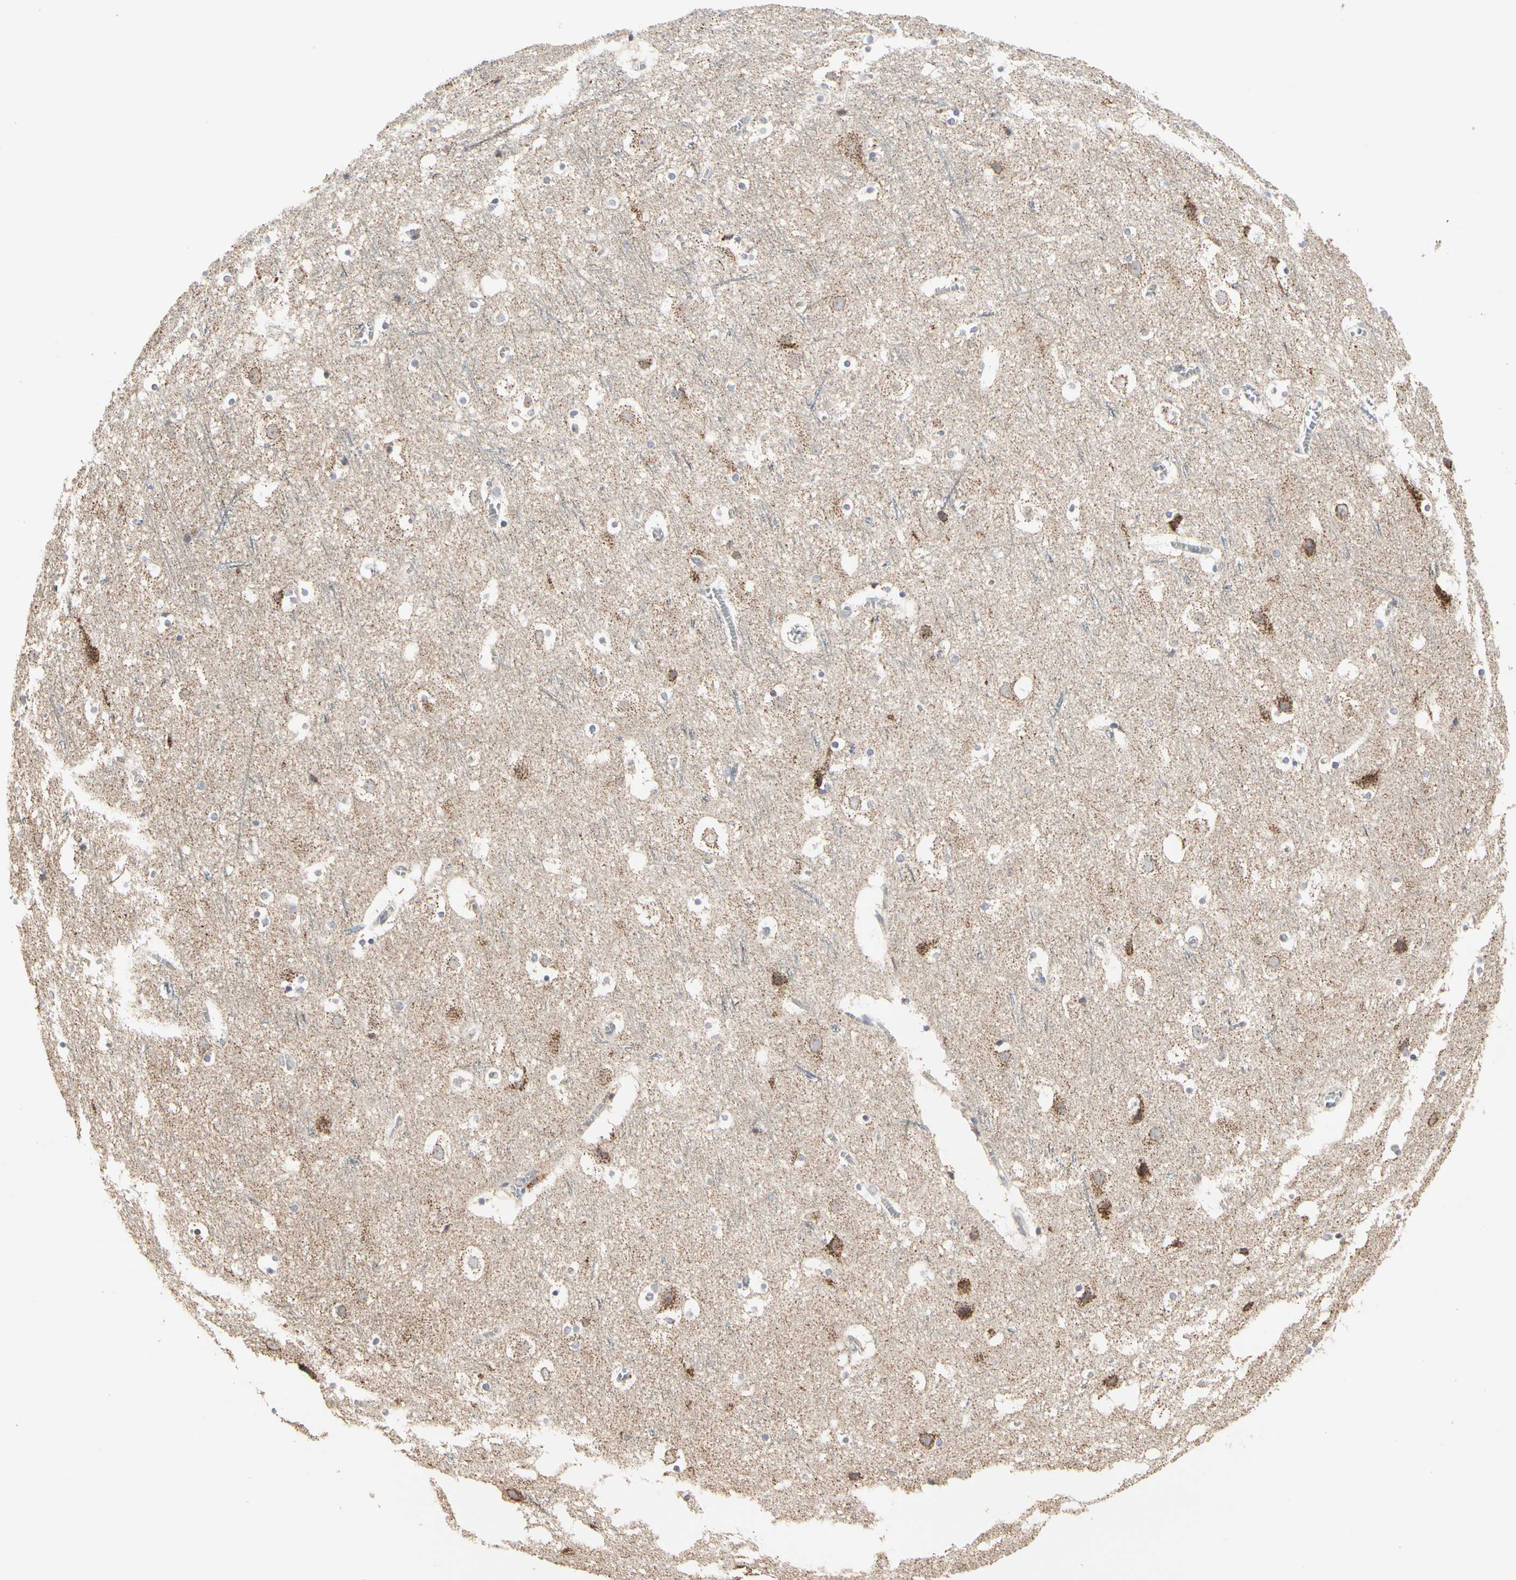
{"staining": {"intensity": "negative", "quantity": "none", "location": "none"}, "tissue": "cerebral cortex", "cell_type": "Endothelial cells", "image_type": "normal", "snomed": [{"axis": "morphology", "description": "Normal tissue, NOS"}, {"axis": "topography", "description": "Cerebral cortex"}], "caption": "Cerebral cortex stained for a protein using immunohistochemistry shows no positivity endothelial cells.", "gene": "TSKU", "patient": {"sex": "male", "age": 45}}